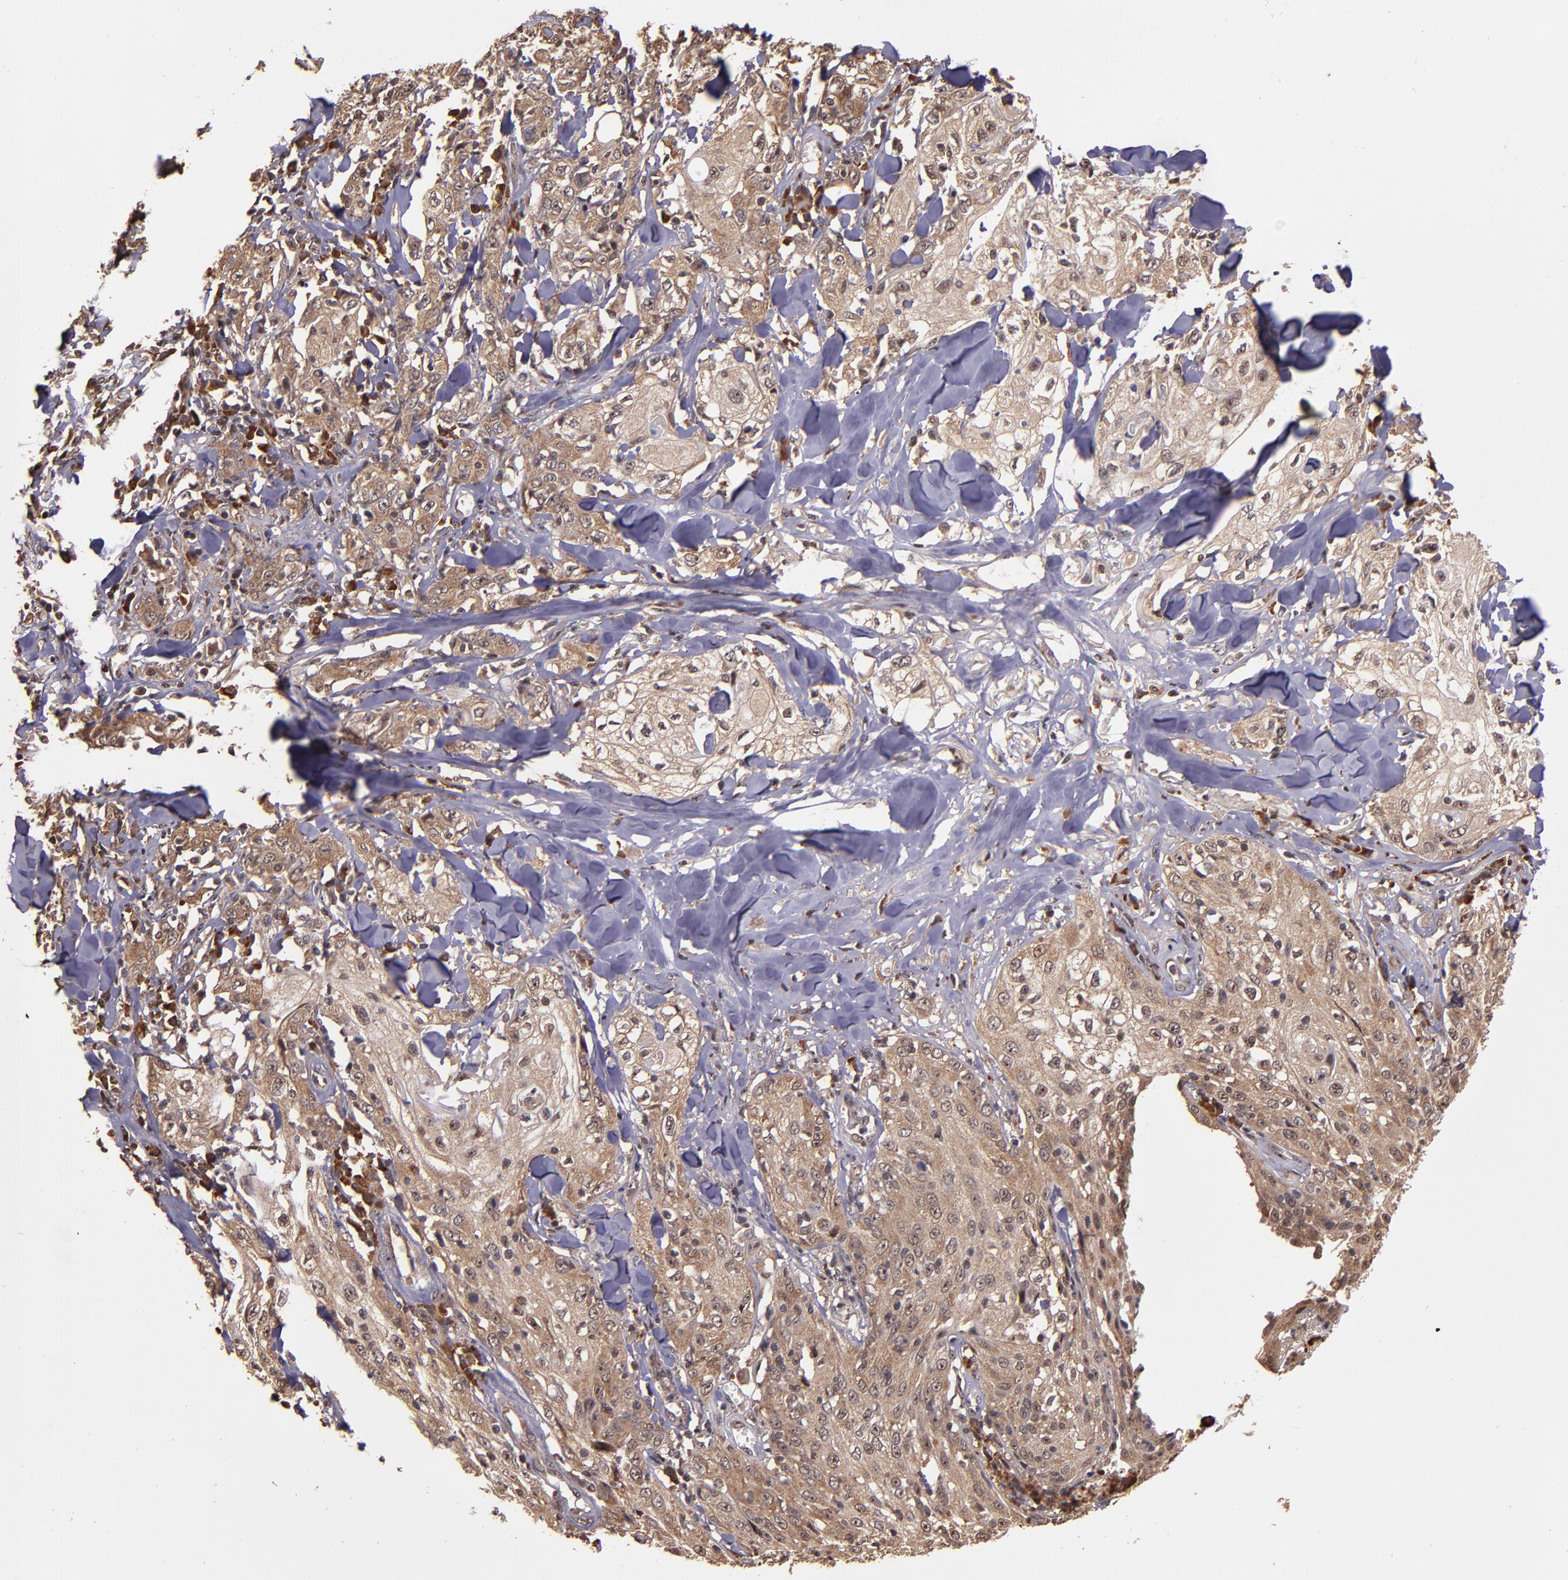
{"staining": {"intensity": "moderate", "quantity": ">75%", "location": "cytoplasmic/membranous"}, "tissue": "skin cancer", "cell_type": "Tumor cells", "image_type": "cancer", "snomed": [{"axis": "morphology", "description": "Squamous cell carcinoma, NOS"}, {"axis": "topography", "description": "Skin"}], "caption": "Tumor cells show medium levels of moderate cytoplasmic/membranous expression in about >75% of cells in human squamous cell carcinoma (skin). Immunohistochemistry stains the protein of interest in brown and the nuclei are stained blue.", "gene": "RIOK3", "patient": {"sex": "male", "age": 65}}